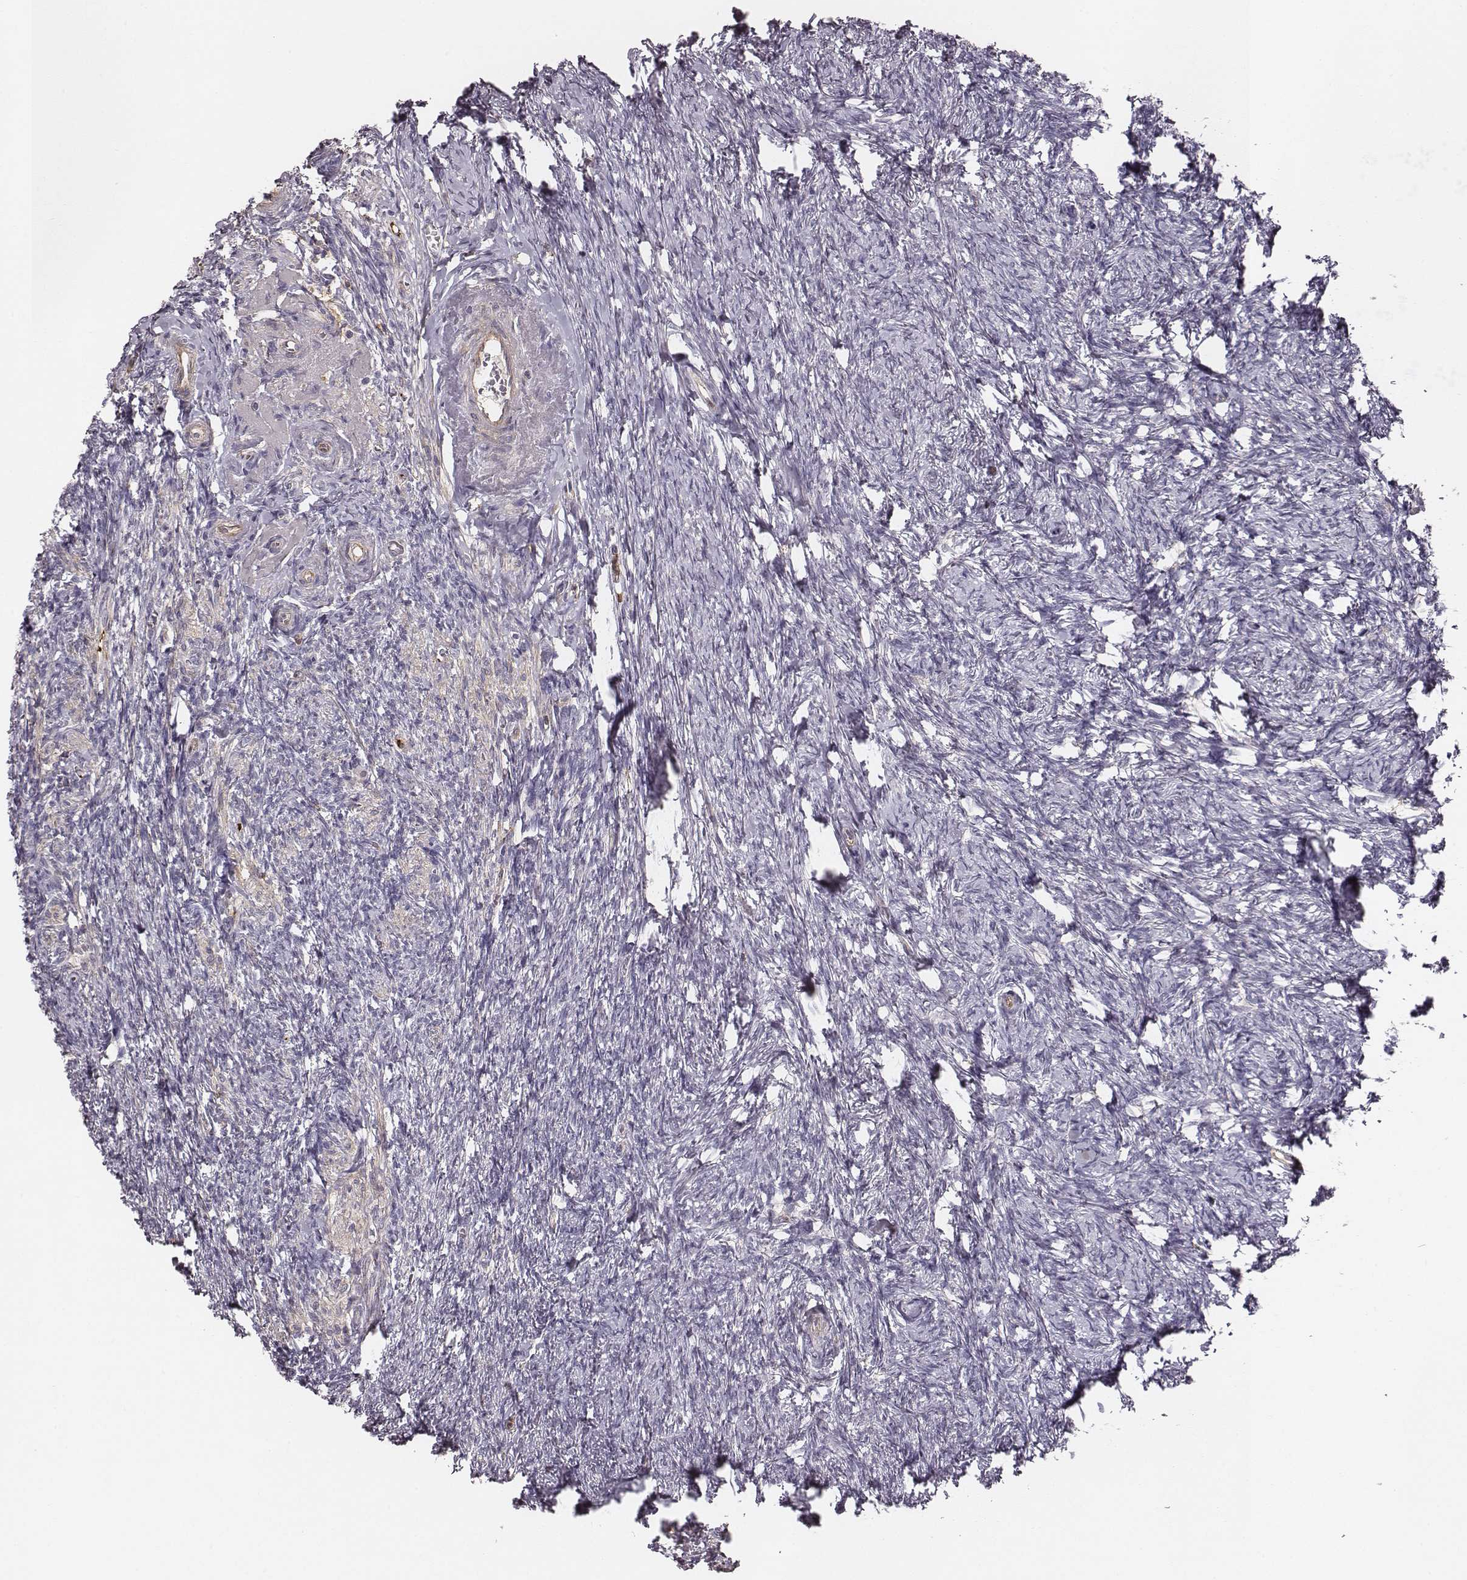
{"staining": {"intensity": "negative", "quantity": "none", "location": "none"}, "tissue": "ovary", "cell_type": "Follicle cells", "image_type": "normal", "snomed": [{"axis": "morphology", "description": "Normal tissue, NOS"}, {"axis": "topography", "description": "Ovary"}], "caption": "This is an IHC micrograph of benign human ovary. There is no expression in follicle cells.", "gene": "ZYX", "patient": {"sex": "female", "age": 72}}